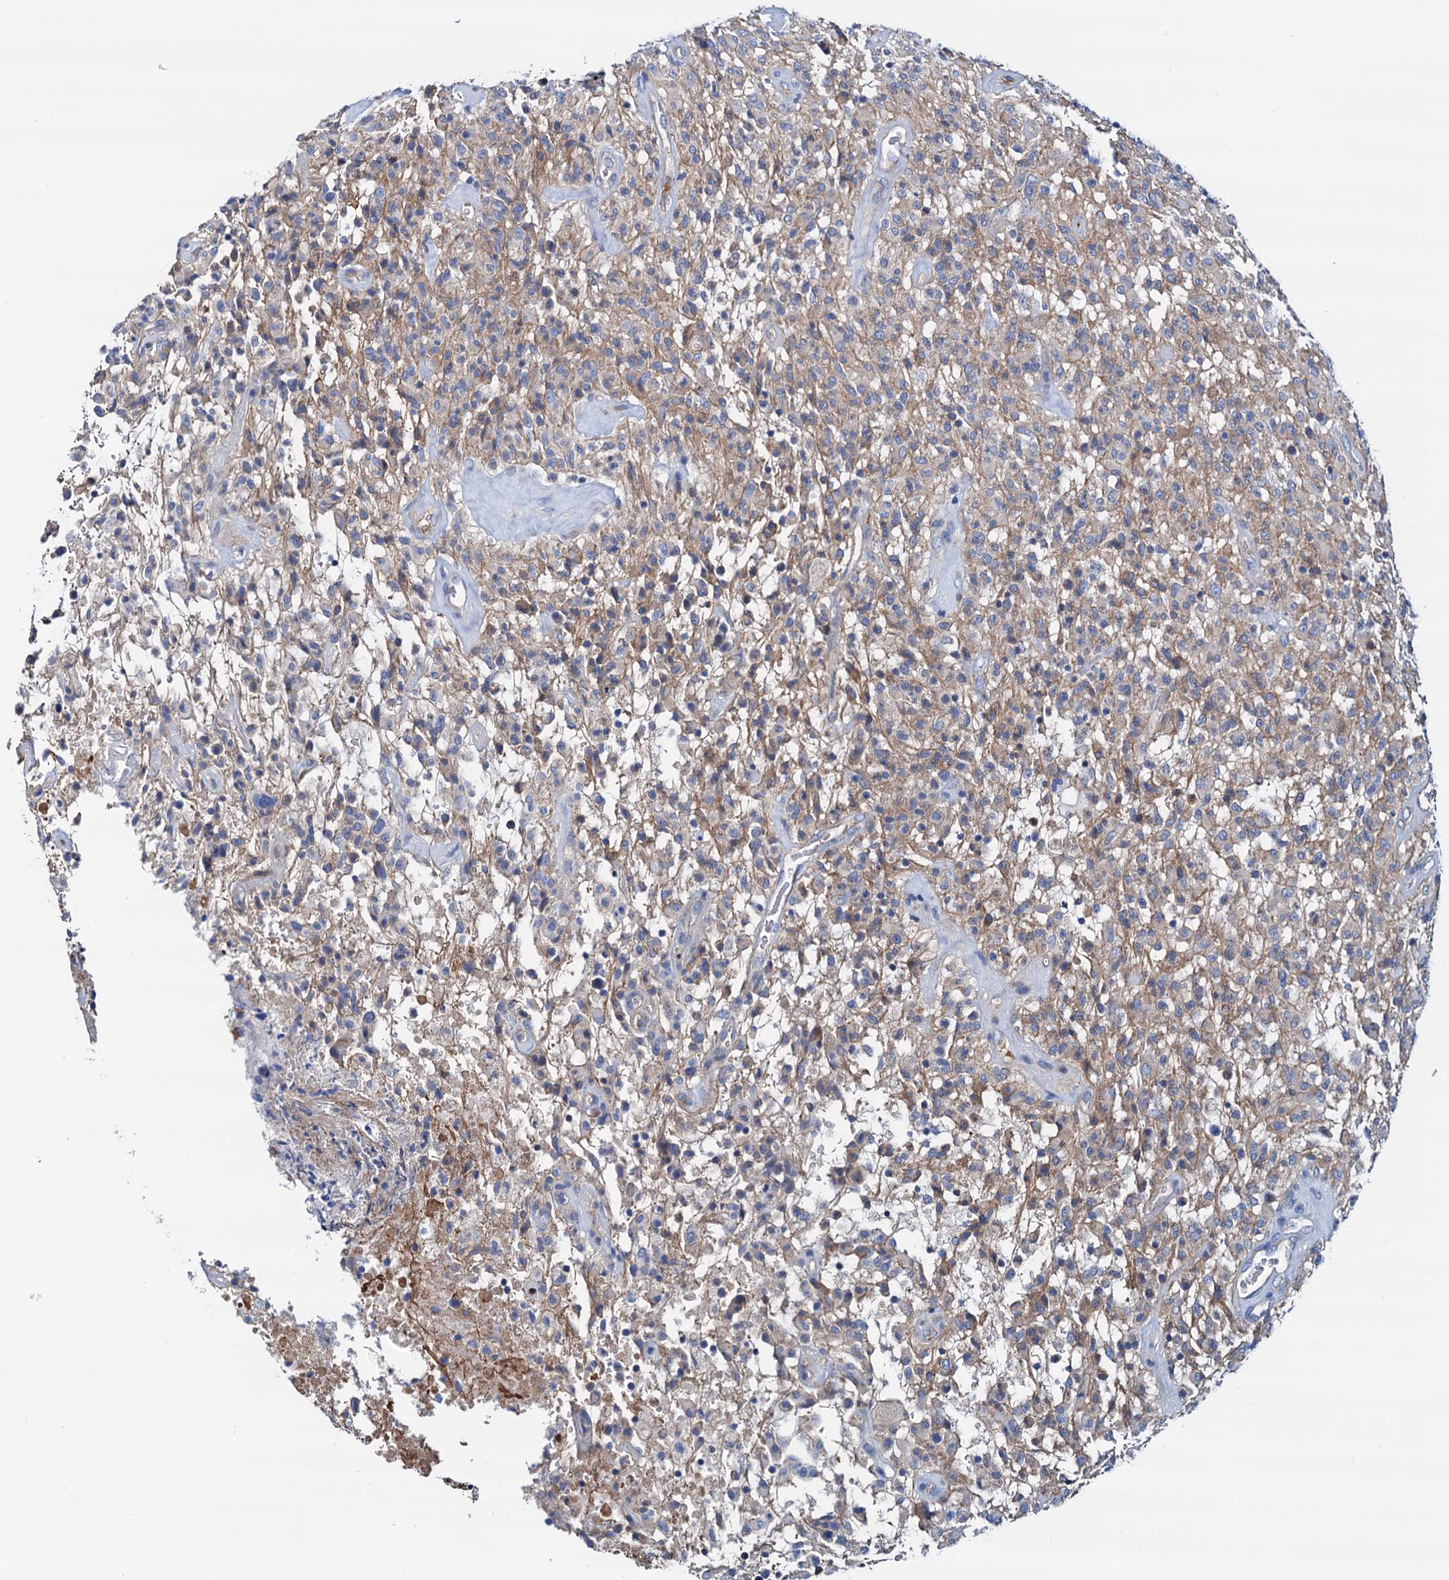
{"staining": {"intensity": "weak", "quantity": "25%-75%", "location": "cytoplasmic/membranous"}, "tissue": "glioma", "cell_type": "Tumor cells", "image_type": "cancer", "snomed": [{"axis": "morphology", "description": "Glioma, malignant, High grade"}, {"axis": "topography", "description": "Brain"}], "caption": "Immunohistochemistry staining of high-grade glioma (malignant), which reveals low levels of weak cytoplasmic/membranous positivity in about 25%-75% of tumor cells indicating weak cytoplasmic/membranous protein staining. The staining was performed using DAB (3,3'-diaminobenzidine) (brown) for protein detection and nuclei were counterstained in hematoxylin (blue).", "gene": "RASSF9", "patient": {"sex": "female", "age": 57}}